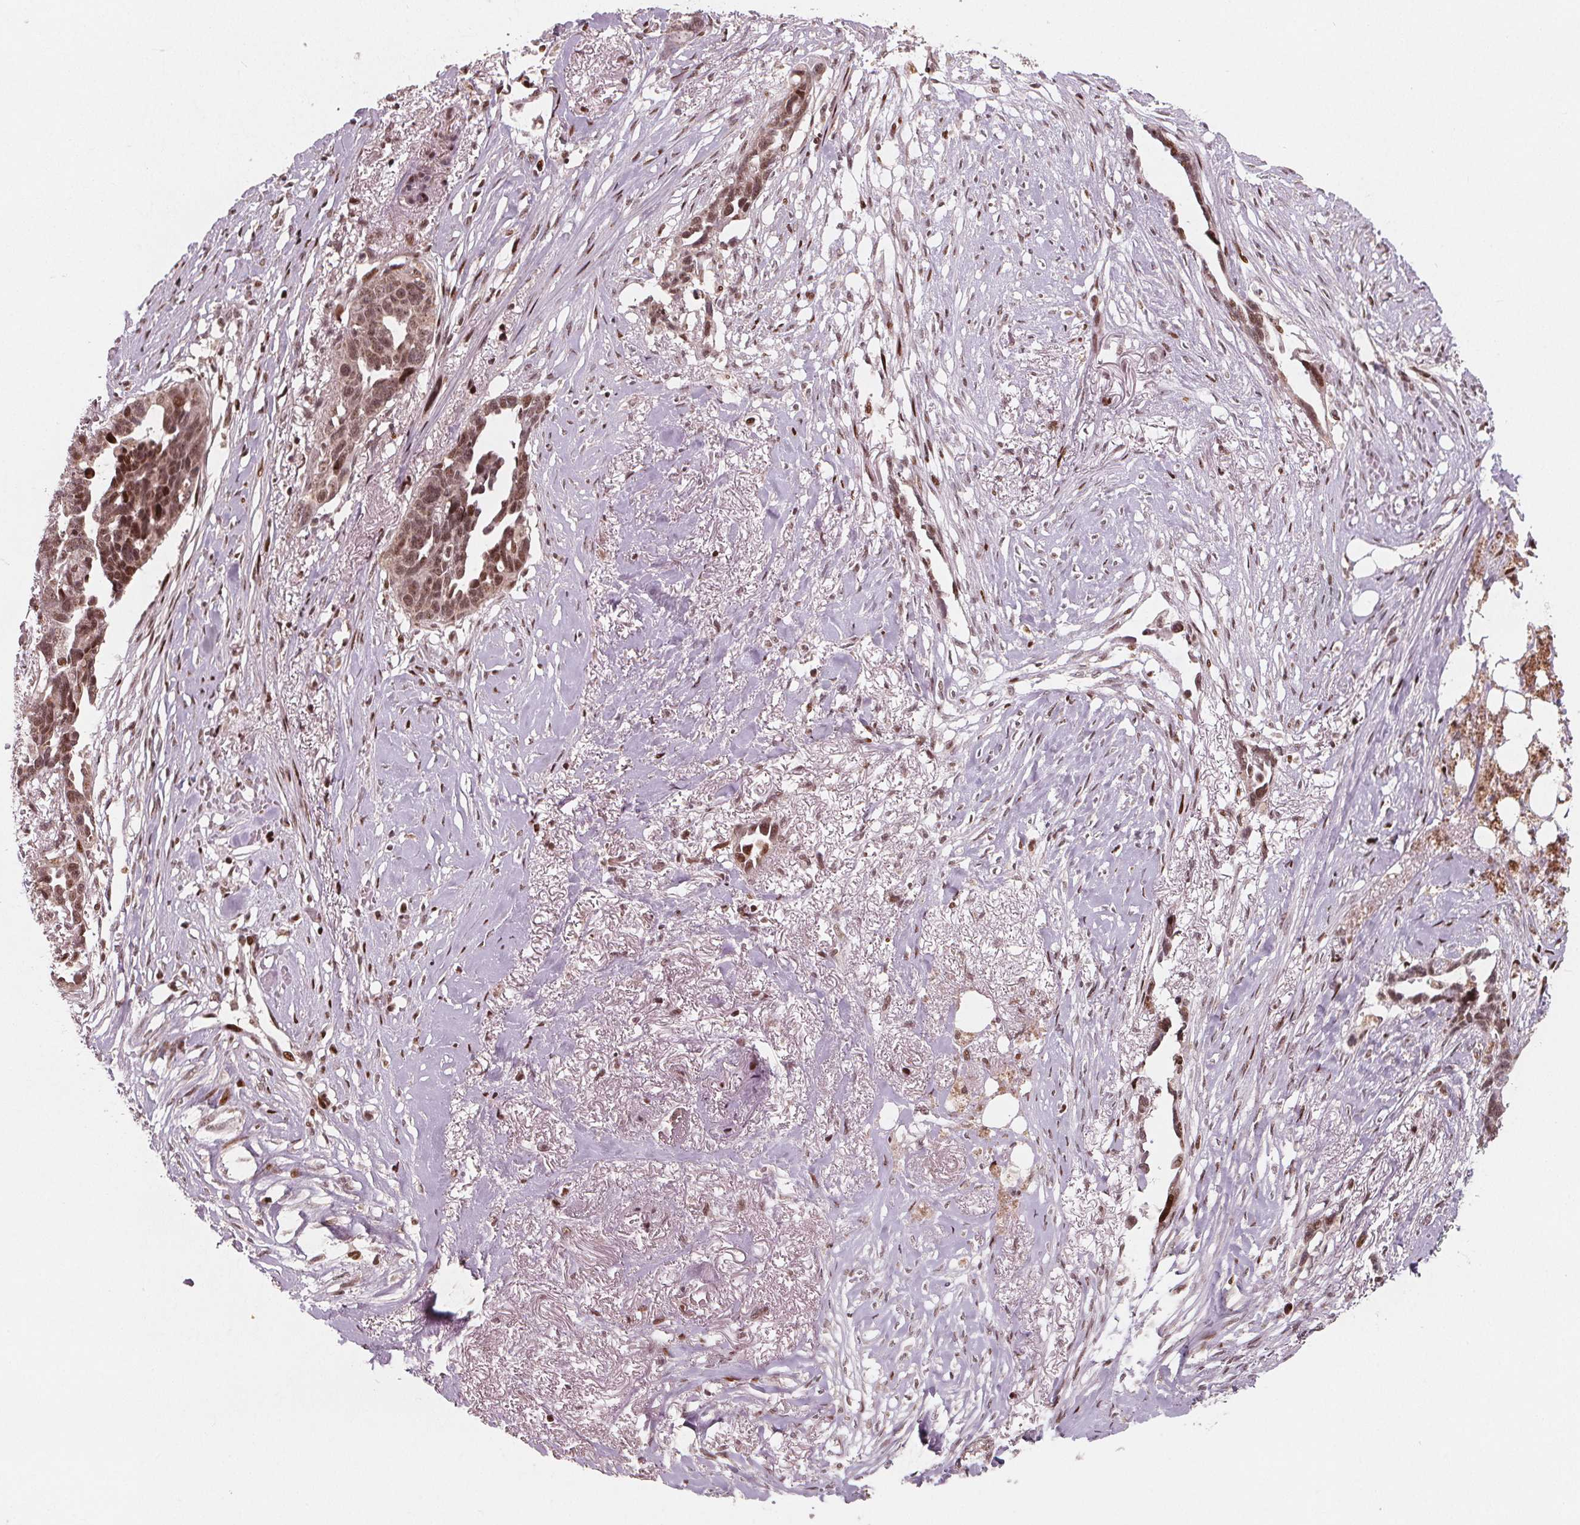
{"staining": {"intensity": "moderate", "quantity": ">75%", "location": "nuclear"}, "tissue": "ovarian cancer", "cell_type": "Tumor cells", "image_type": "cancer", "snomed": [{"axis": "morphology", "description": "Cystadenocarcinoma, serous, NOS"}, {"axis": "topography", "description": "Ovary"}], "caption": "The image shows staining of serous cystadenocarcinoma (ovarian), revealing moderate nuclear protein staining (brown color) within tumor cells. (IHC, brightfield microscopy, high magnification).", "gene": "SNRNP35", "patient": {"sex": "female", "age": 69}}